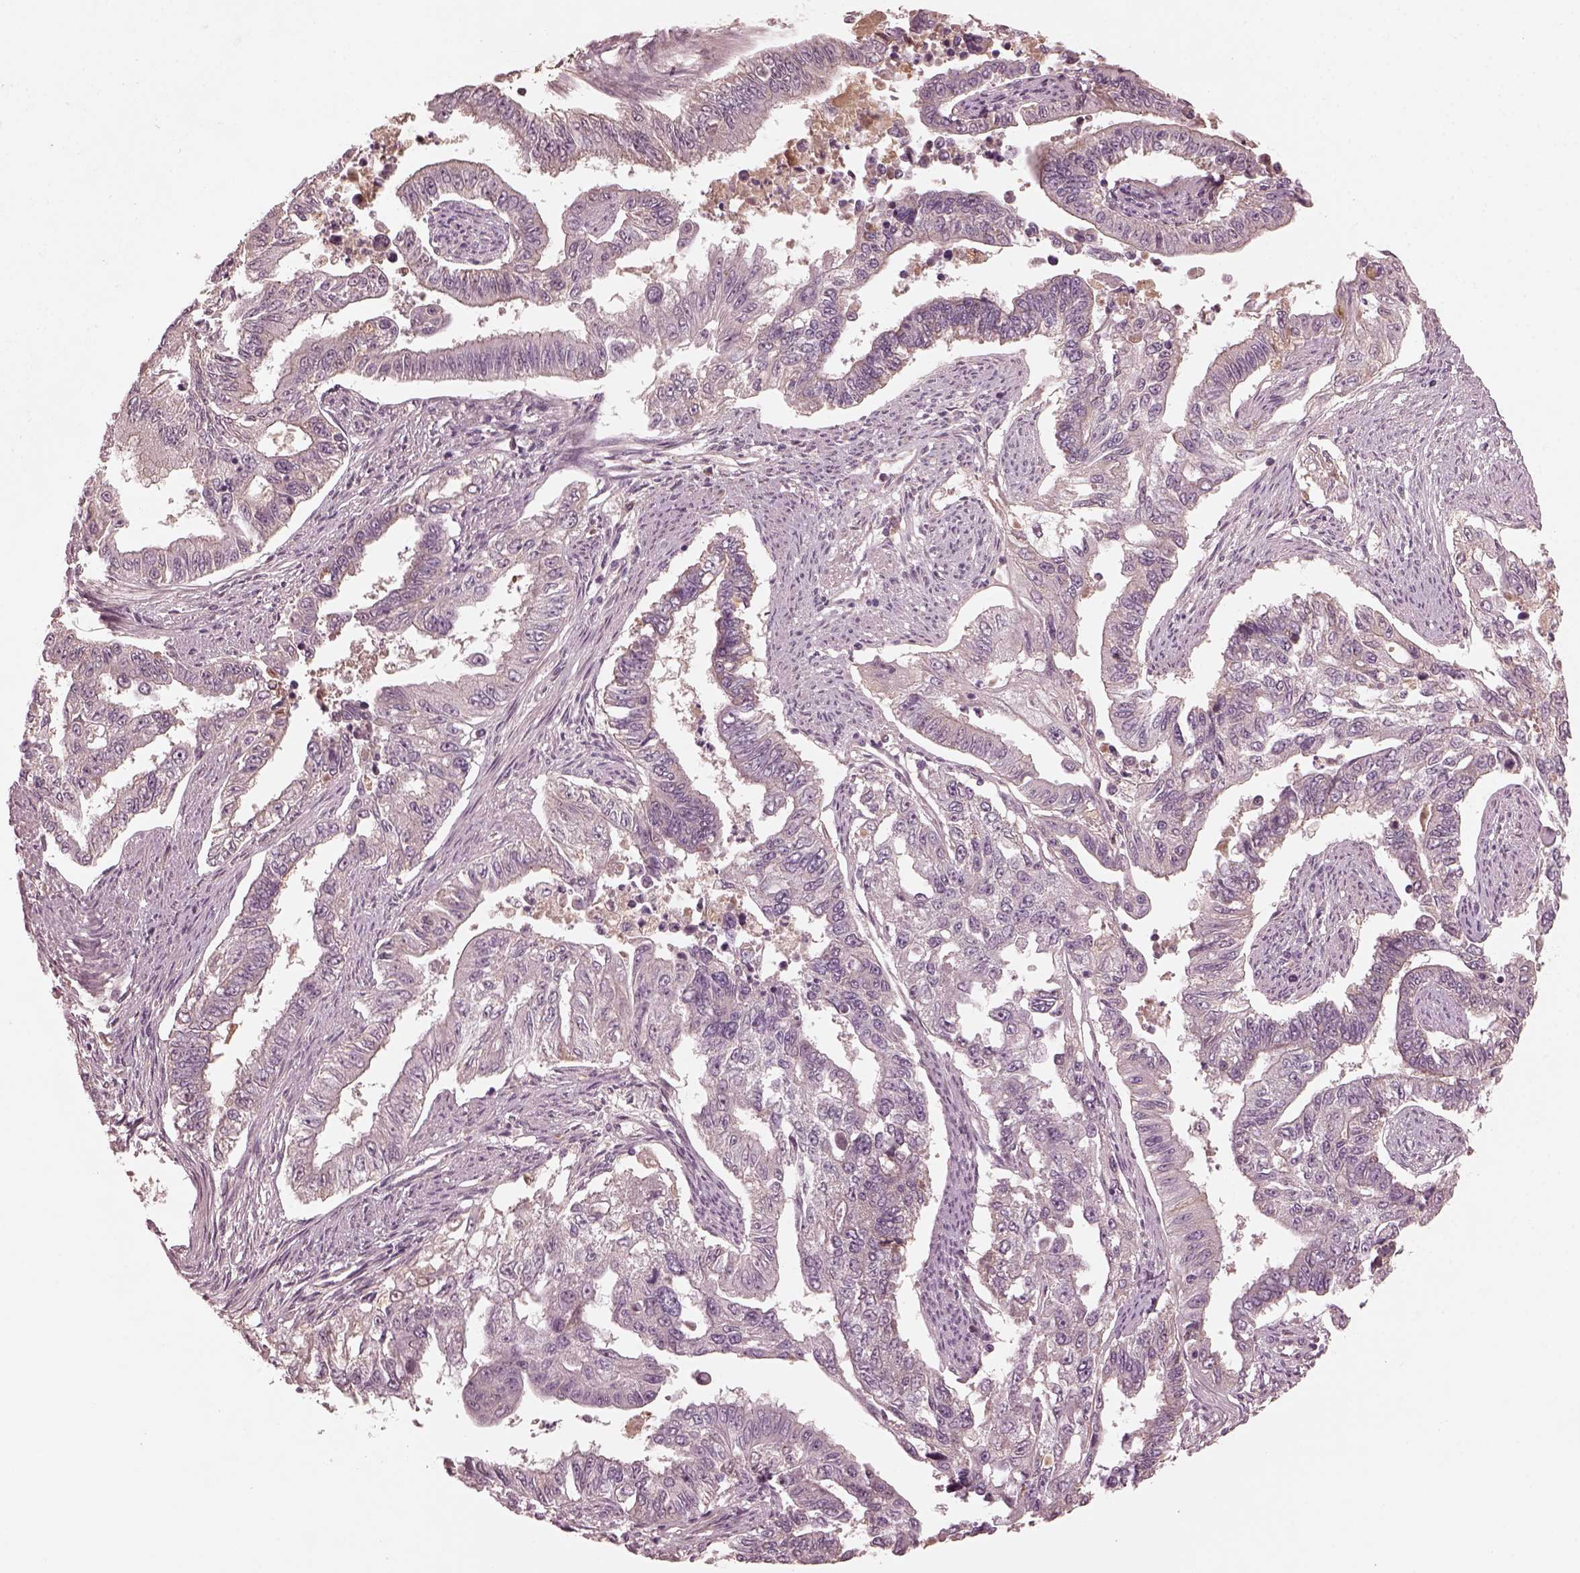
{"staining": {"intensity": "negative", "quantity": "none", "location": "none"}, "tissue": "endometrial cancer", "cell_type": "Tumor cells", "image_type": "cancer", "snomed": [{"axis": "morphology", "description": "Adenocarcinoma, NOS"}, {"axis": "topography", "description": "Uterus"}], "caption": "Human endometrial cancer (adenocarcinoma) stained for a protein using IHC exhibits no expression in tumor cells.", "gene": "VWA5B1", "patient": {"sex": "female", "age": 59}}